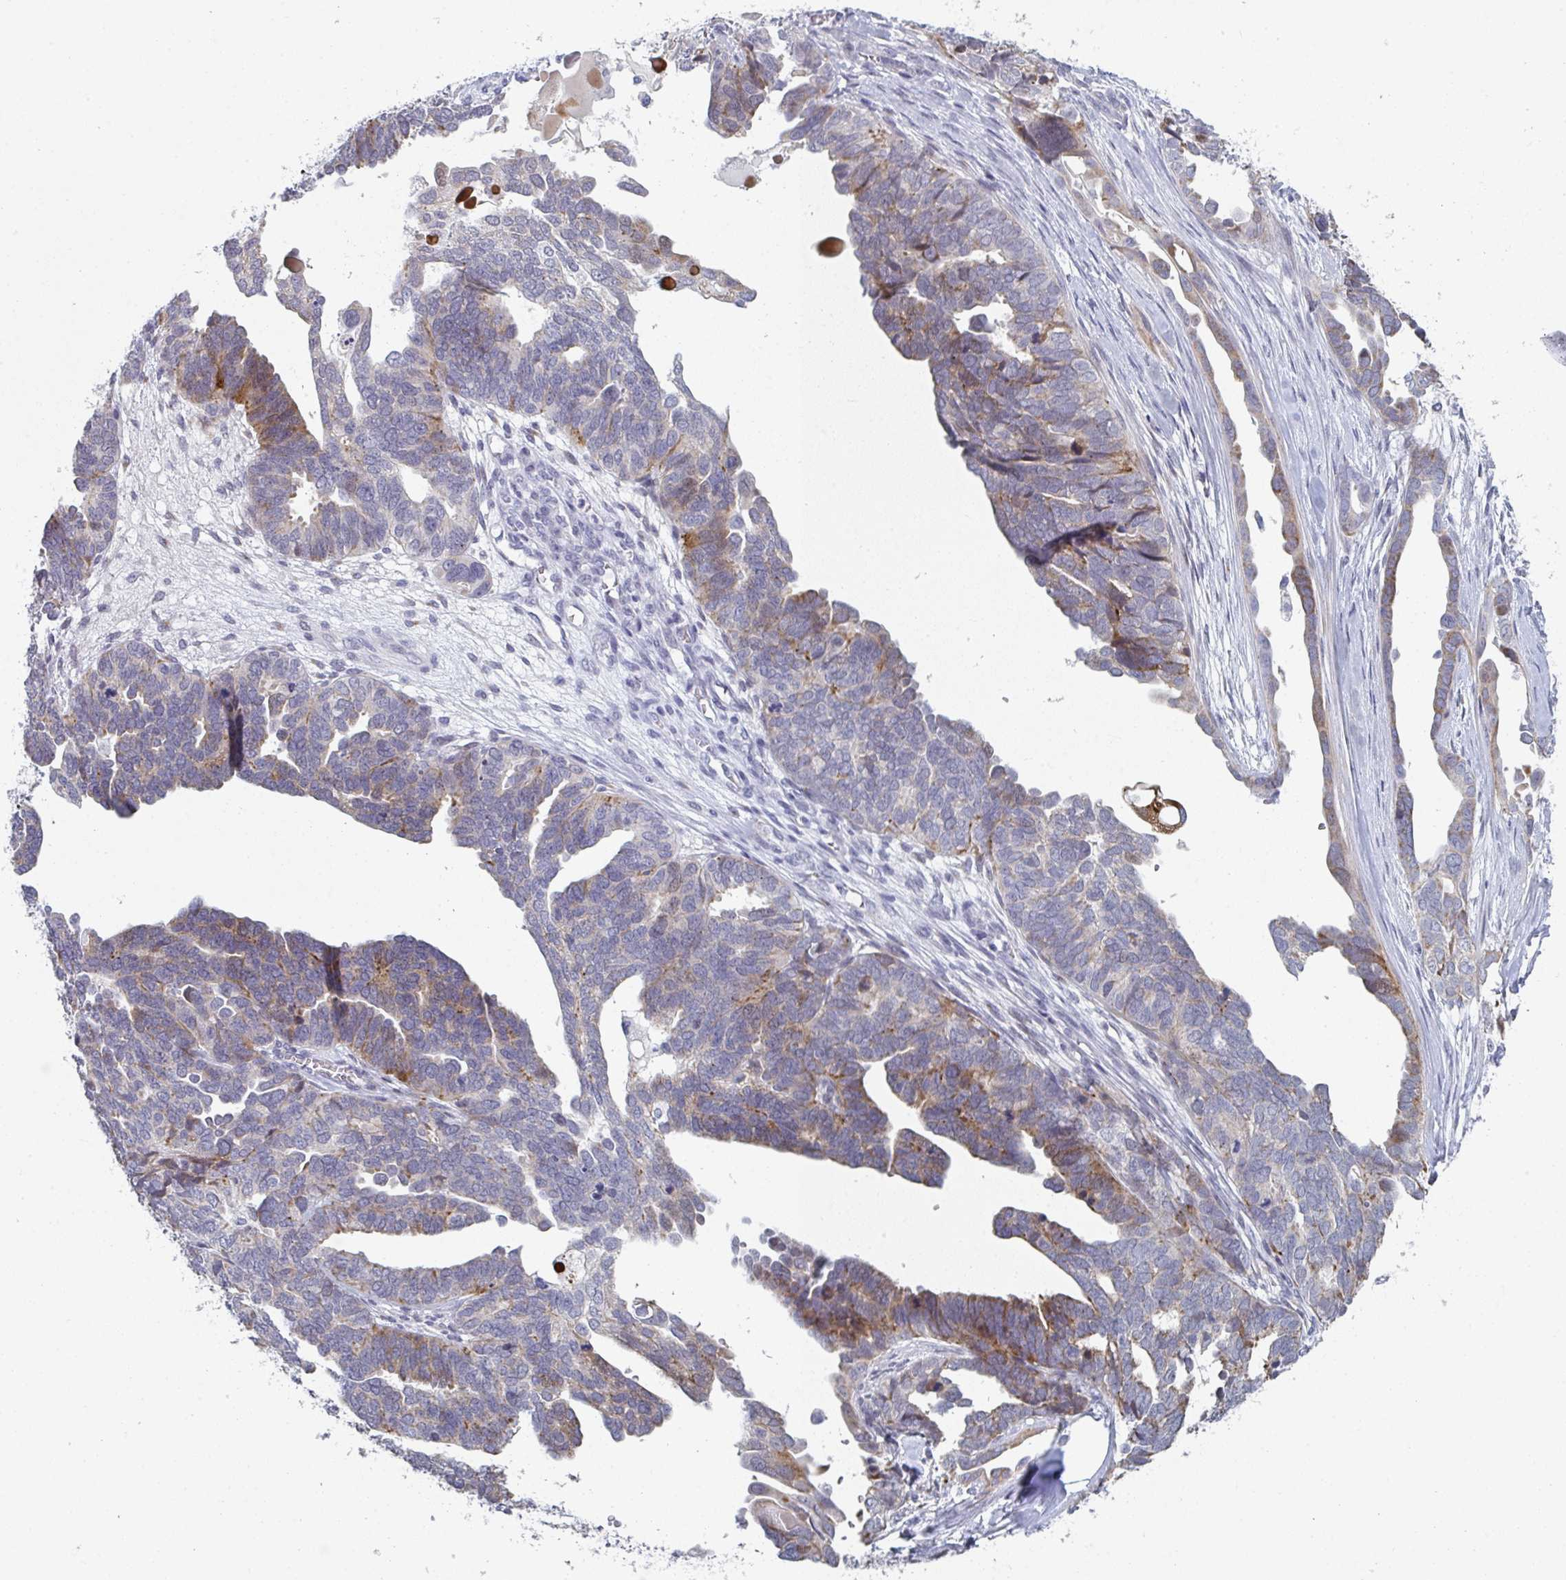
{"staining": {"intensity": "moderate", "quantity": "<25%", "location": "cytoplasmic/membranous"}, "tissue": "ovarian cancer", "cell_type": "Tumor cells", "image_type": "cancer", "snomed": [{"axis": "morphology", "description": "Cystadenocarcinoma, serous, NOS"}, {"axis": "topography", "description": "Ovary"}], "caption": "Ovarian cancer (serous cystadenocarcinoma) stained for a protein (brown) exhibits moderate cytoplasmic/membranous positive staining in approximately <25% of tumor cells.", "gene": "A1CF", "patient": {"sex": "female", "age": 51}}